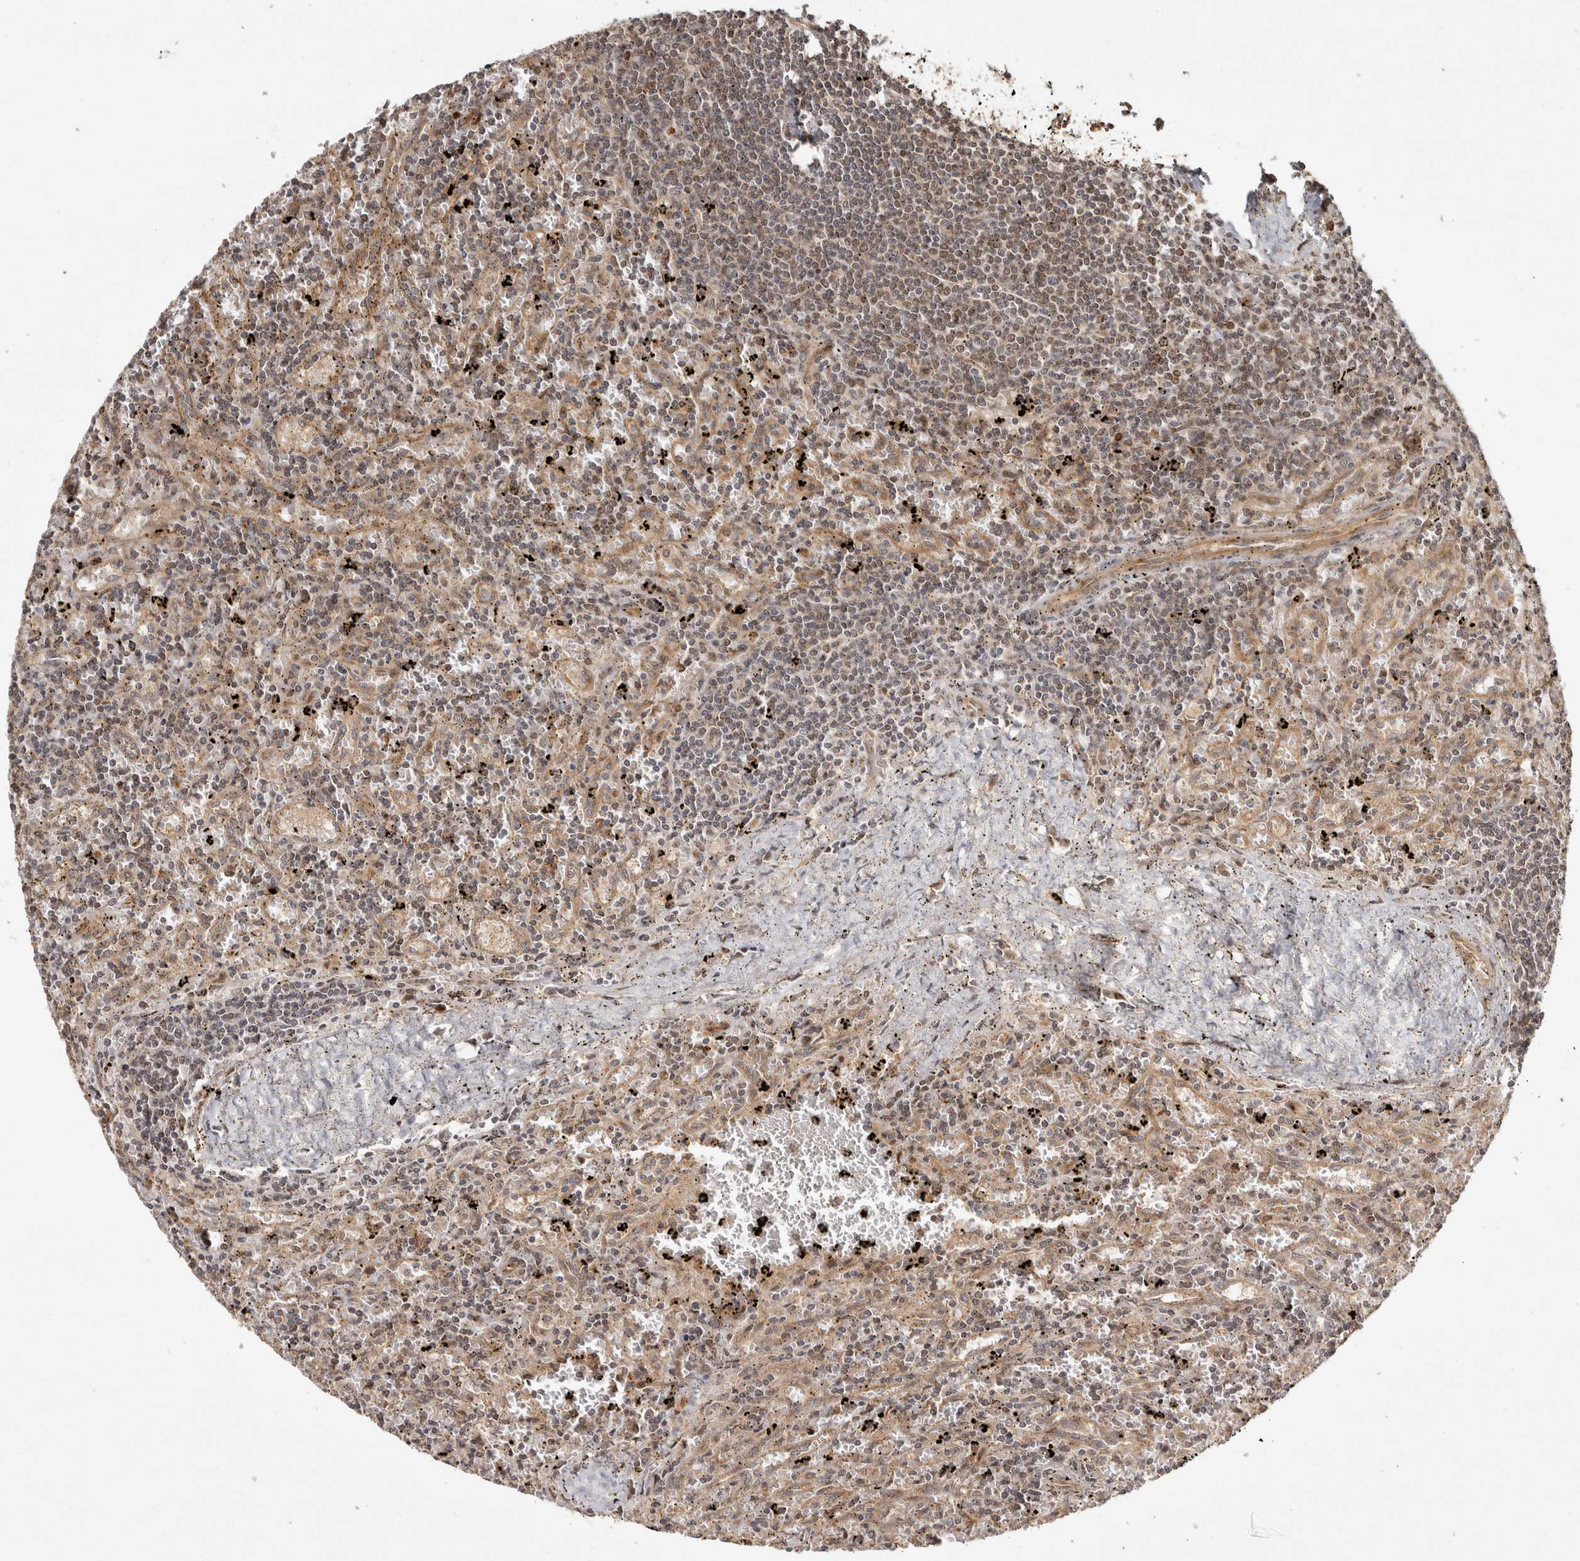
{"staining": {"intensity": "weak", "quantity": "<25%", "location": "nuclear"}, "tissue": "lymphoma", "cell_type": "Tumor cells", "image_type": "cancer", "snomed": [{"axis": "morphology", "description": "Malignant lymphoma, non-Hodgkin's type, Low grade"}, {"axis": "topography", "description": "Spleen"}], "caption": "High power microscopy image of an IHC photomicrograph of lymphoma, revealing no significant staining in tumor cells.", "gene": "CAMSAP2", "patient": {"sex": "male", "age": 76}}